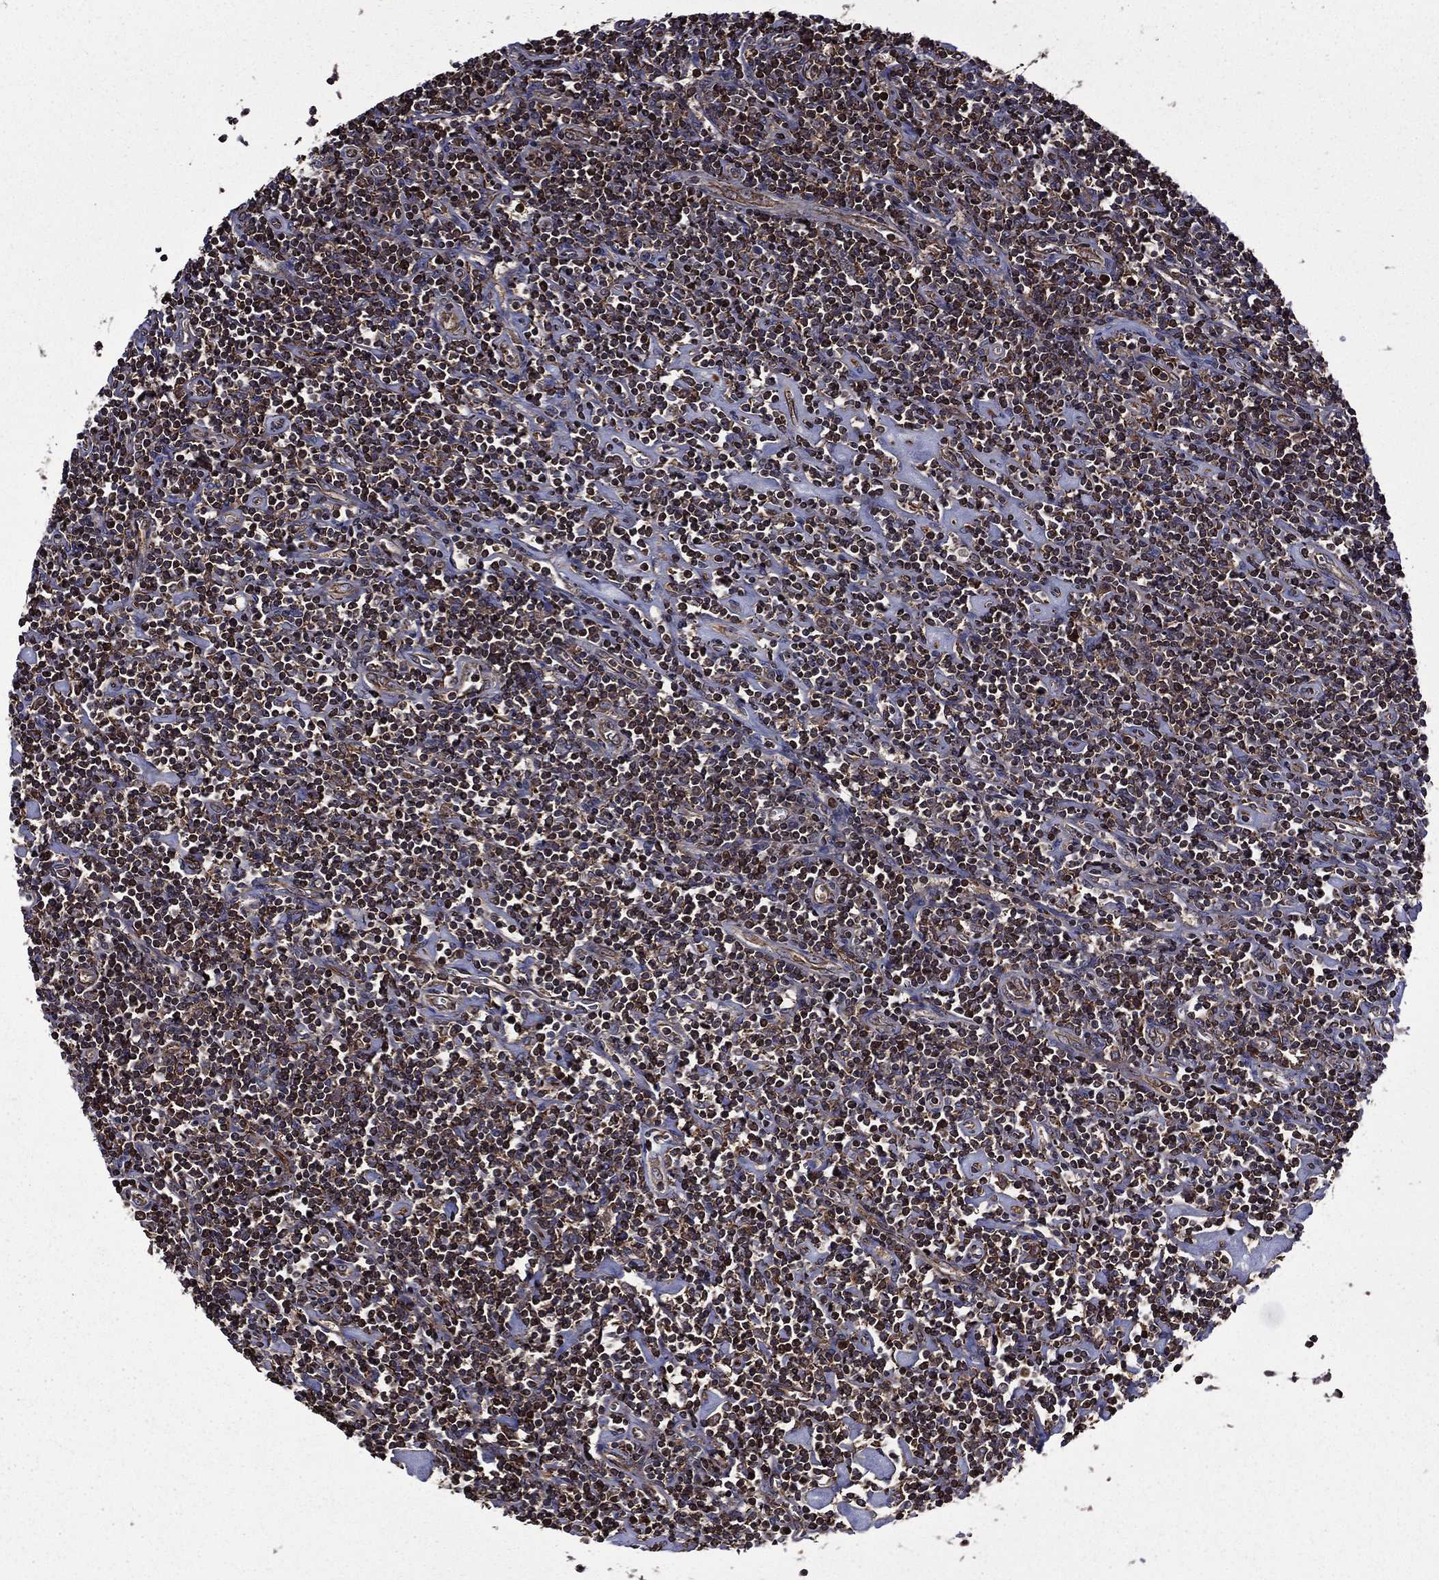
{"staining": {"intensity": "moderate", "quantity": "25%-75%", "location": "cytoplasmic/membranous,nuclear"}, "tissue": "lymphoma", "cell_type": "Tumor cells", "image_type": "cancer", "snomed": [{"axis": "morphology", "description": "Hodgkin's disease, NOS"}, {"axis": "topography", "description": "Lymph node"}], "caption": "Brown immunohistochemical staining in human lymphoma exhibits moderate cytoplasmic/membranous and nuclear staining in about 25%-75% of tumor cells.", "gene": "PLPP3", "patient": {"sex": "male", "age": 40}}